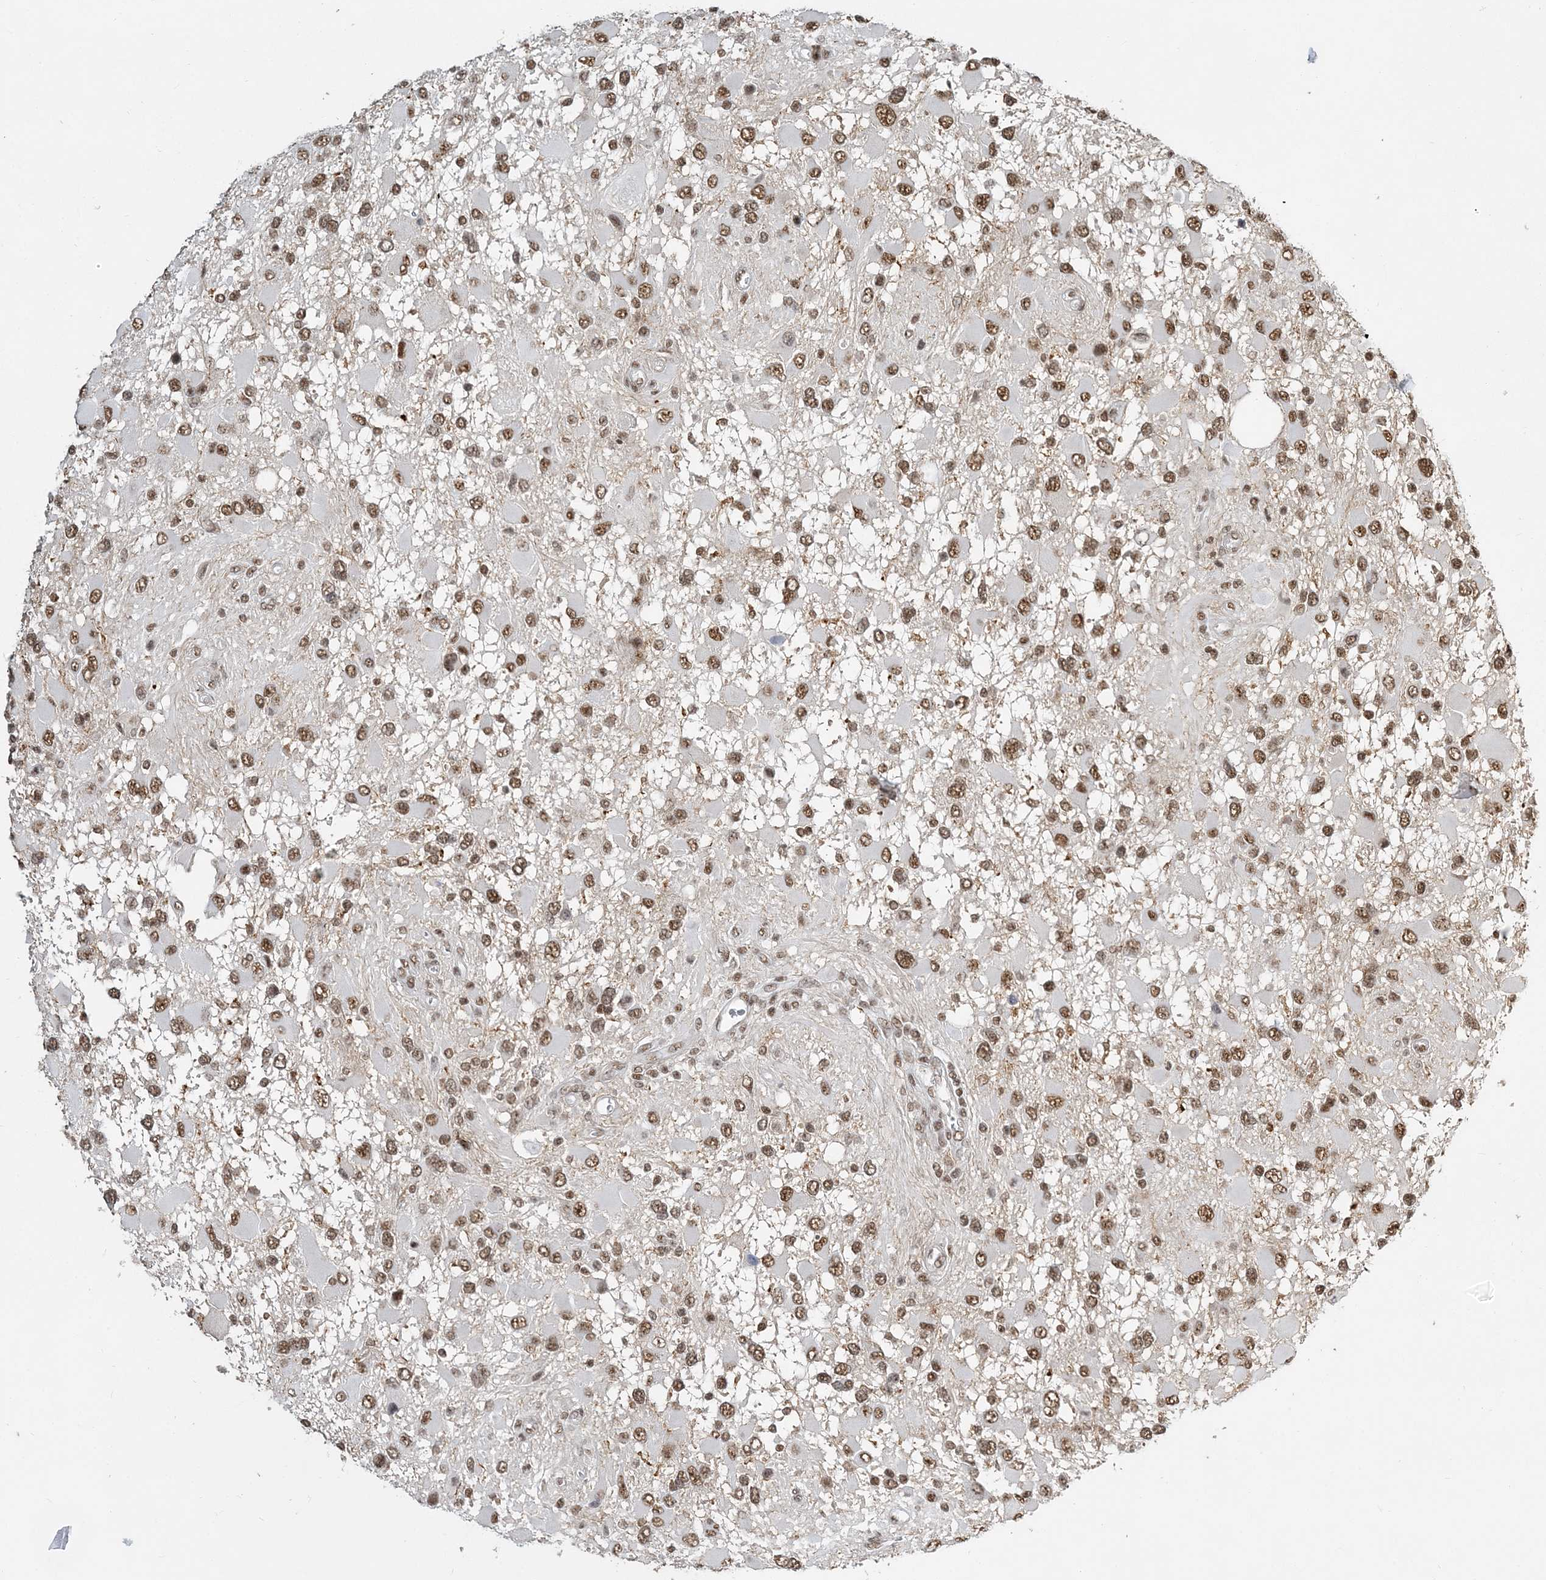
{"staining": {"intensity": "moderate", "quantity": ">75%", "location": "nuclear"}, "tissue": "glioma", "cell_type": "Tumor cells", "image_type": "cancer", "snomed": [{"axis": "morphology", "description": "Glioma, malignant, High grade"}, {"axis": "topography", "description": "Brain"}], "caption": "Immunohistochemical staining of human malignant glioma (high-grade) displays moderate nuclear protein expression in about >75% of tumor cells. Using DAB (3,3'-diaminobenzidine) (brown) and hematoxylin (blue) stains, captured at high magnification using brightfield microscopy.", "gene": "PLRG1", "patient": {"sex": "male", "age": 53}}